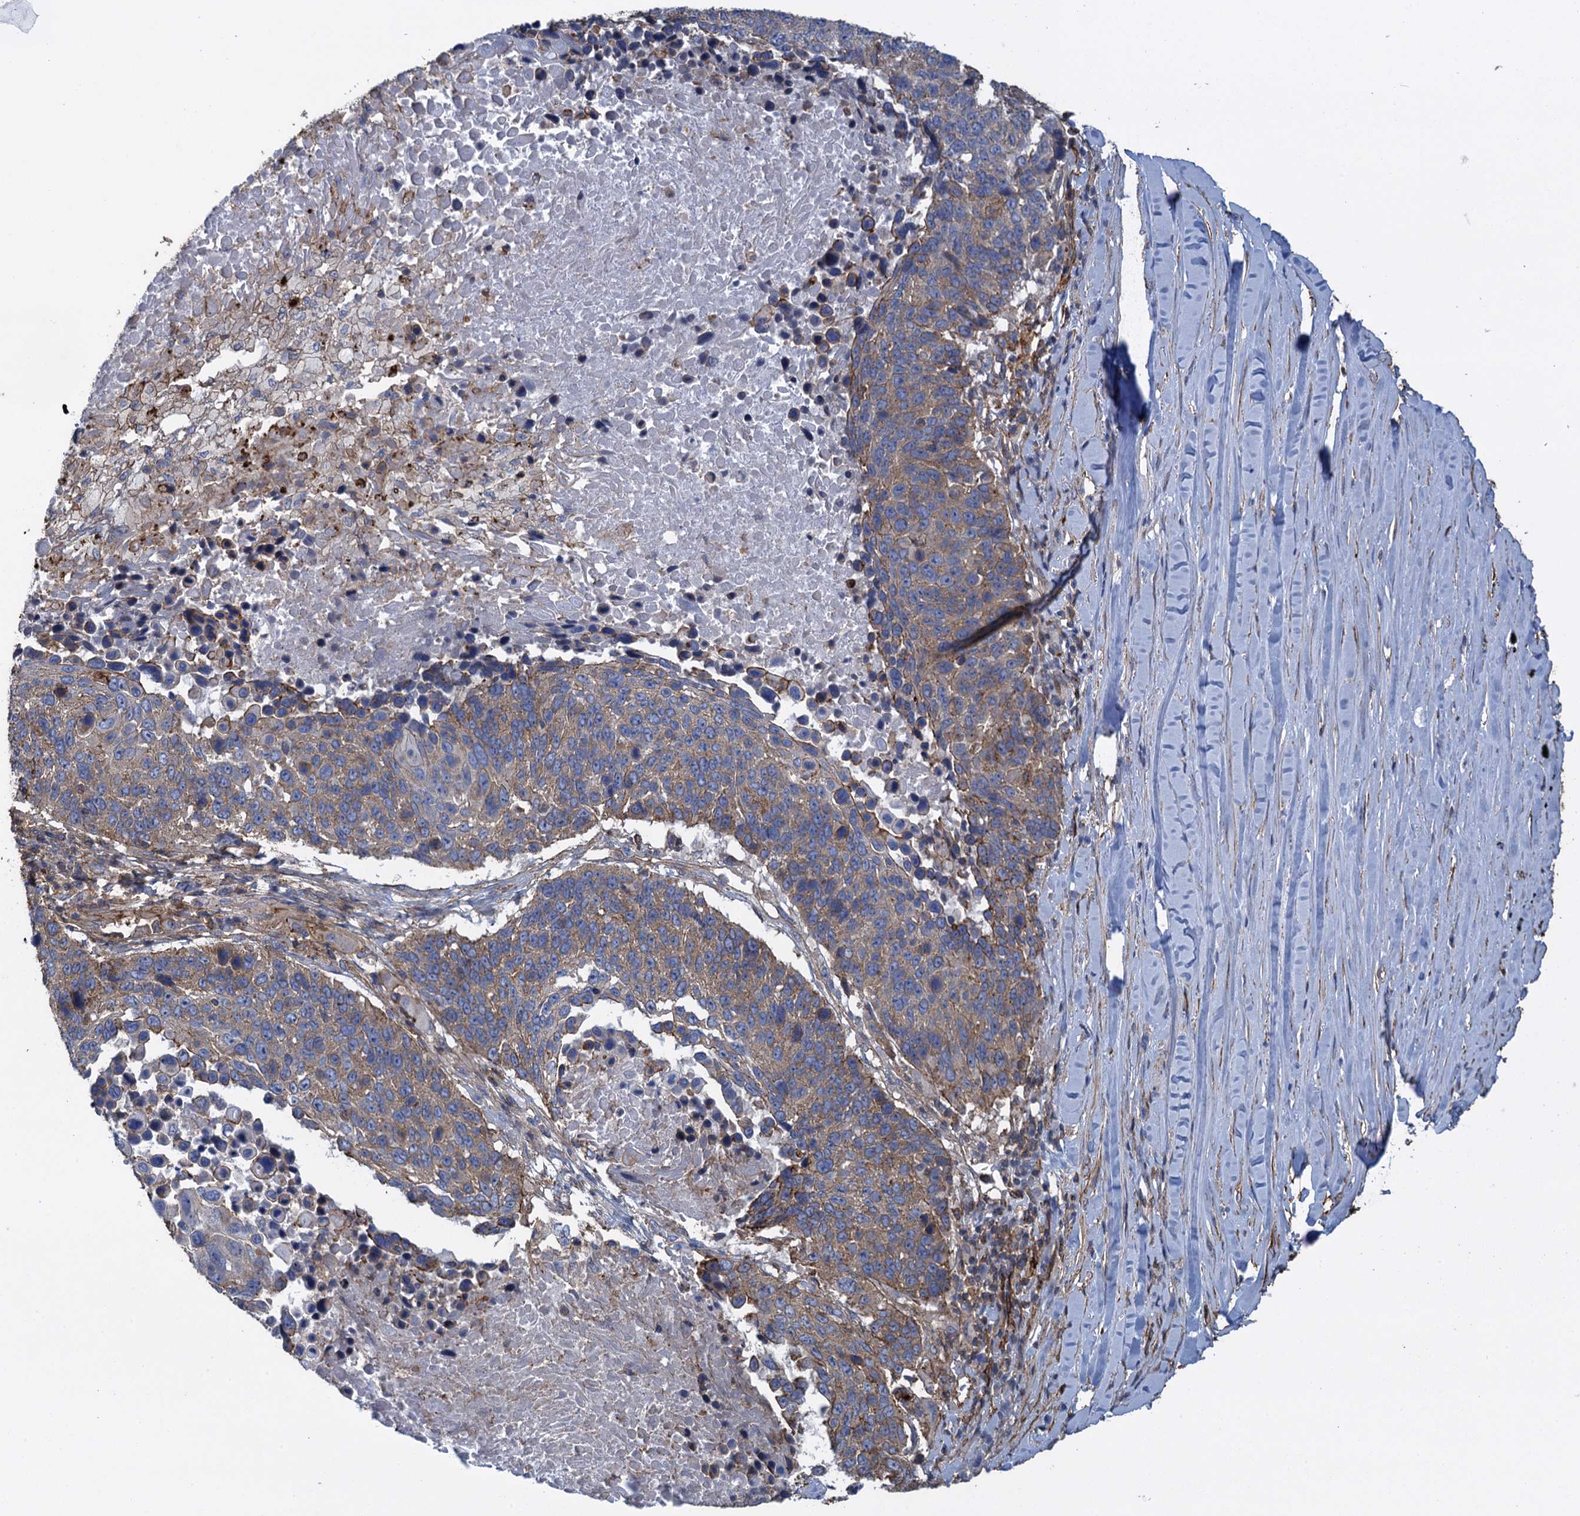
{"staining": {"intensity": "weak", "quantity": "25%-75%", "location": "cytoplasmic/membranous"}, "tissue": "lung cancer", "cell_type": "Tumor cells", "image_type": "cancer", "snomed": [{"axis": "morphology", "description": "Normal tissue, NOS"}, {"axis": "morphology", "description": "Squamous cell carcinoma, NOS"}, {"axis": "topography", "description": "Lymph node"}, {"axis": "topography", "description": "Lung"}], "caption": "This is an image of immunohistochemistry staining of squamous cell carcinoma (lung), which shows weak staining in the cytoplasmic/membranous of tumor cells.", "gene": "PROSER2", "patient": {"sex": "male", "age": 66}}